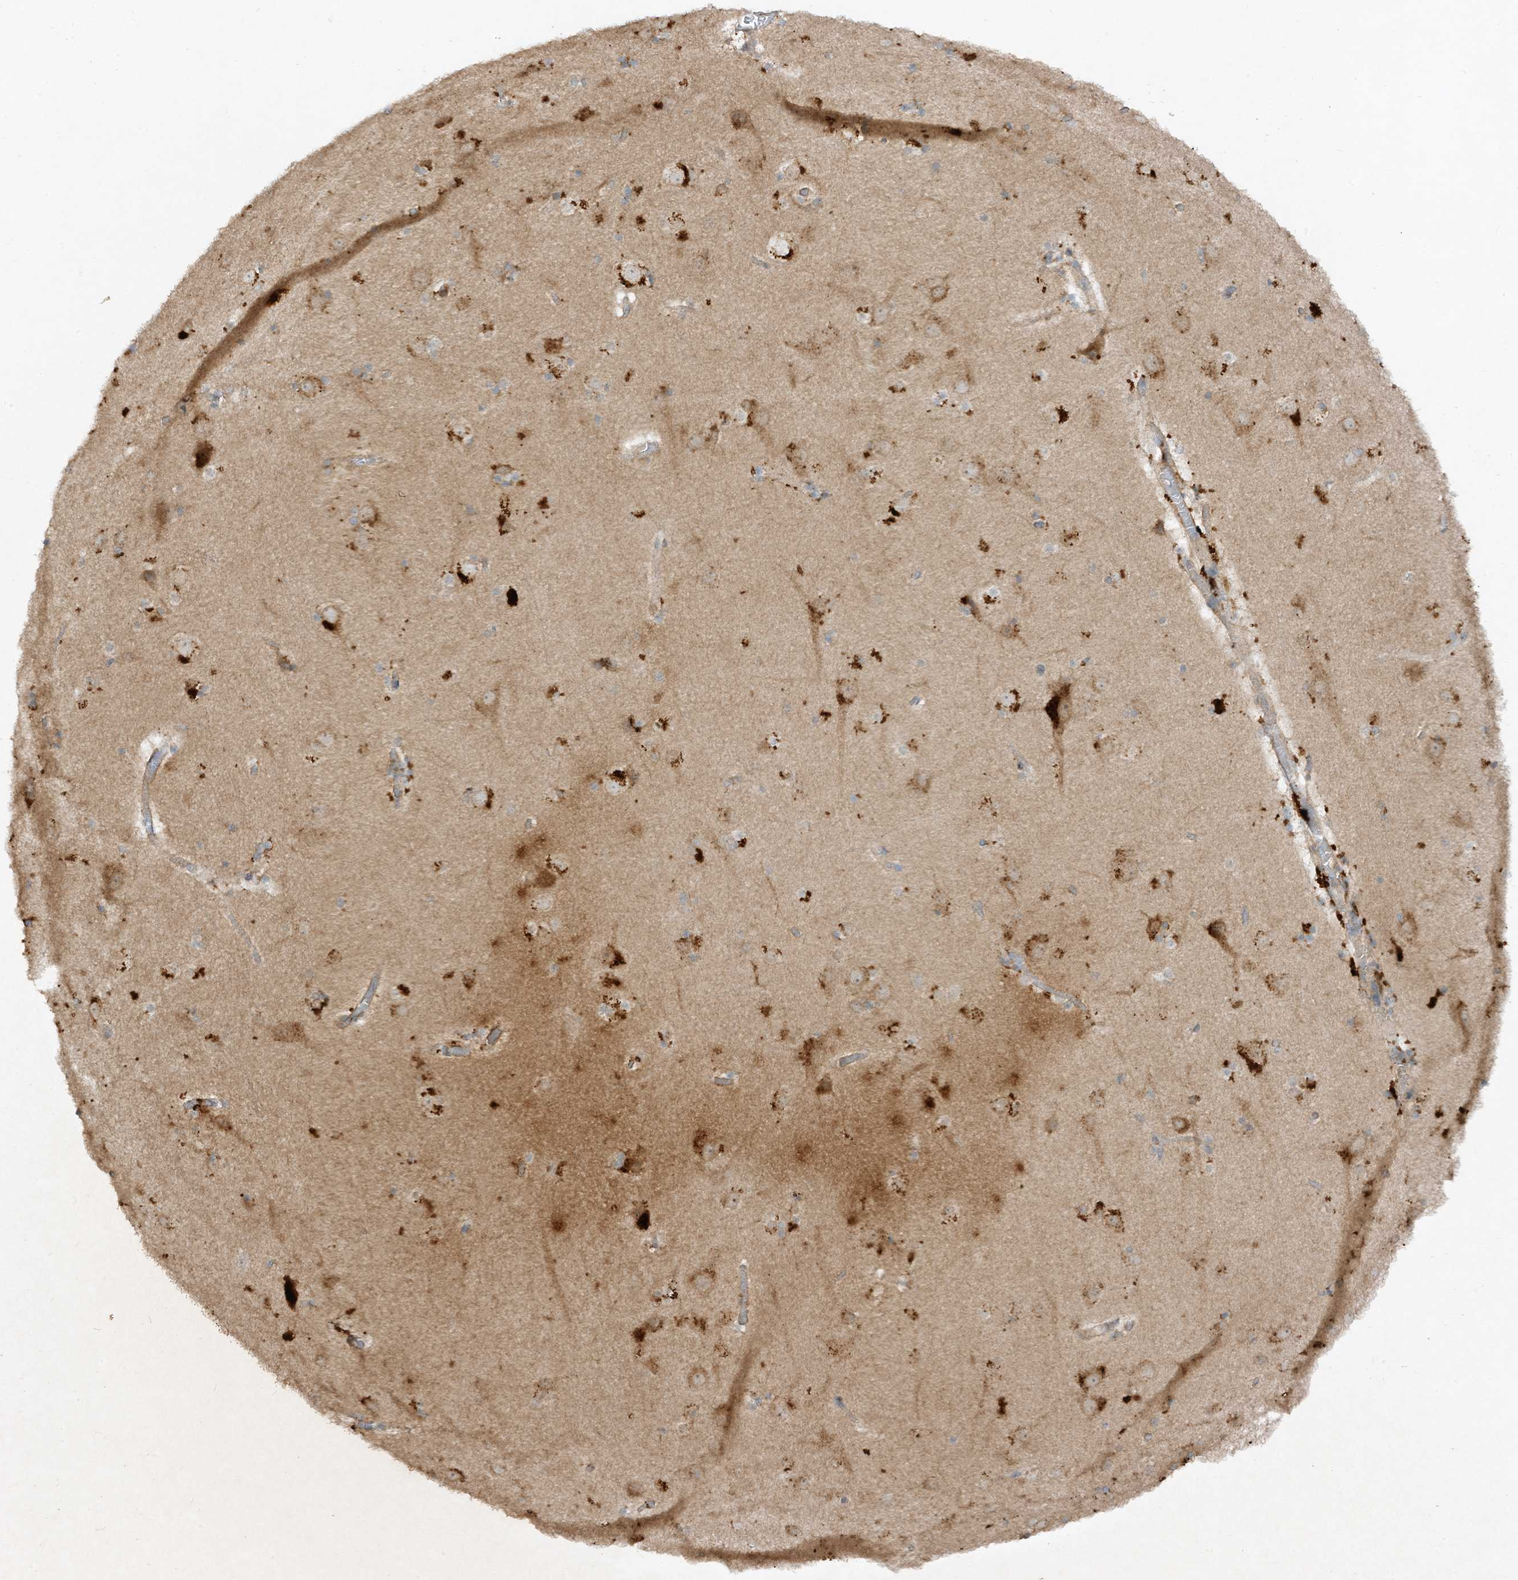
{"staining": {"intensity": "weak", "quantity": ">75%", "location": "cytoplasmic/membranous"}, "tissue": "cerebral cortex", "cell_type": "Endothelial cells", "image_type": "normal", "snomed": [{"axis": "morphology", "description": "Normal tissue, NOS"}, {"axis": "topography", "description": "Cerebral cortex"}], "caption": "About >75% of endothelial cells in benign cerebral cortex demonstrate weak cytoplasmic/membranous protein expression as visualized by brown immunohistochemical staining.", "gene": "LDAH", "patient": {"sex": "male", "age": 57}}